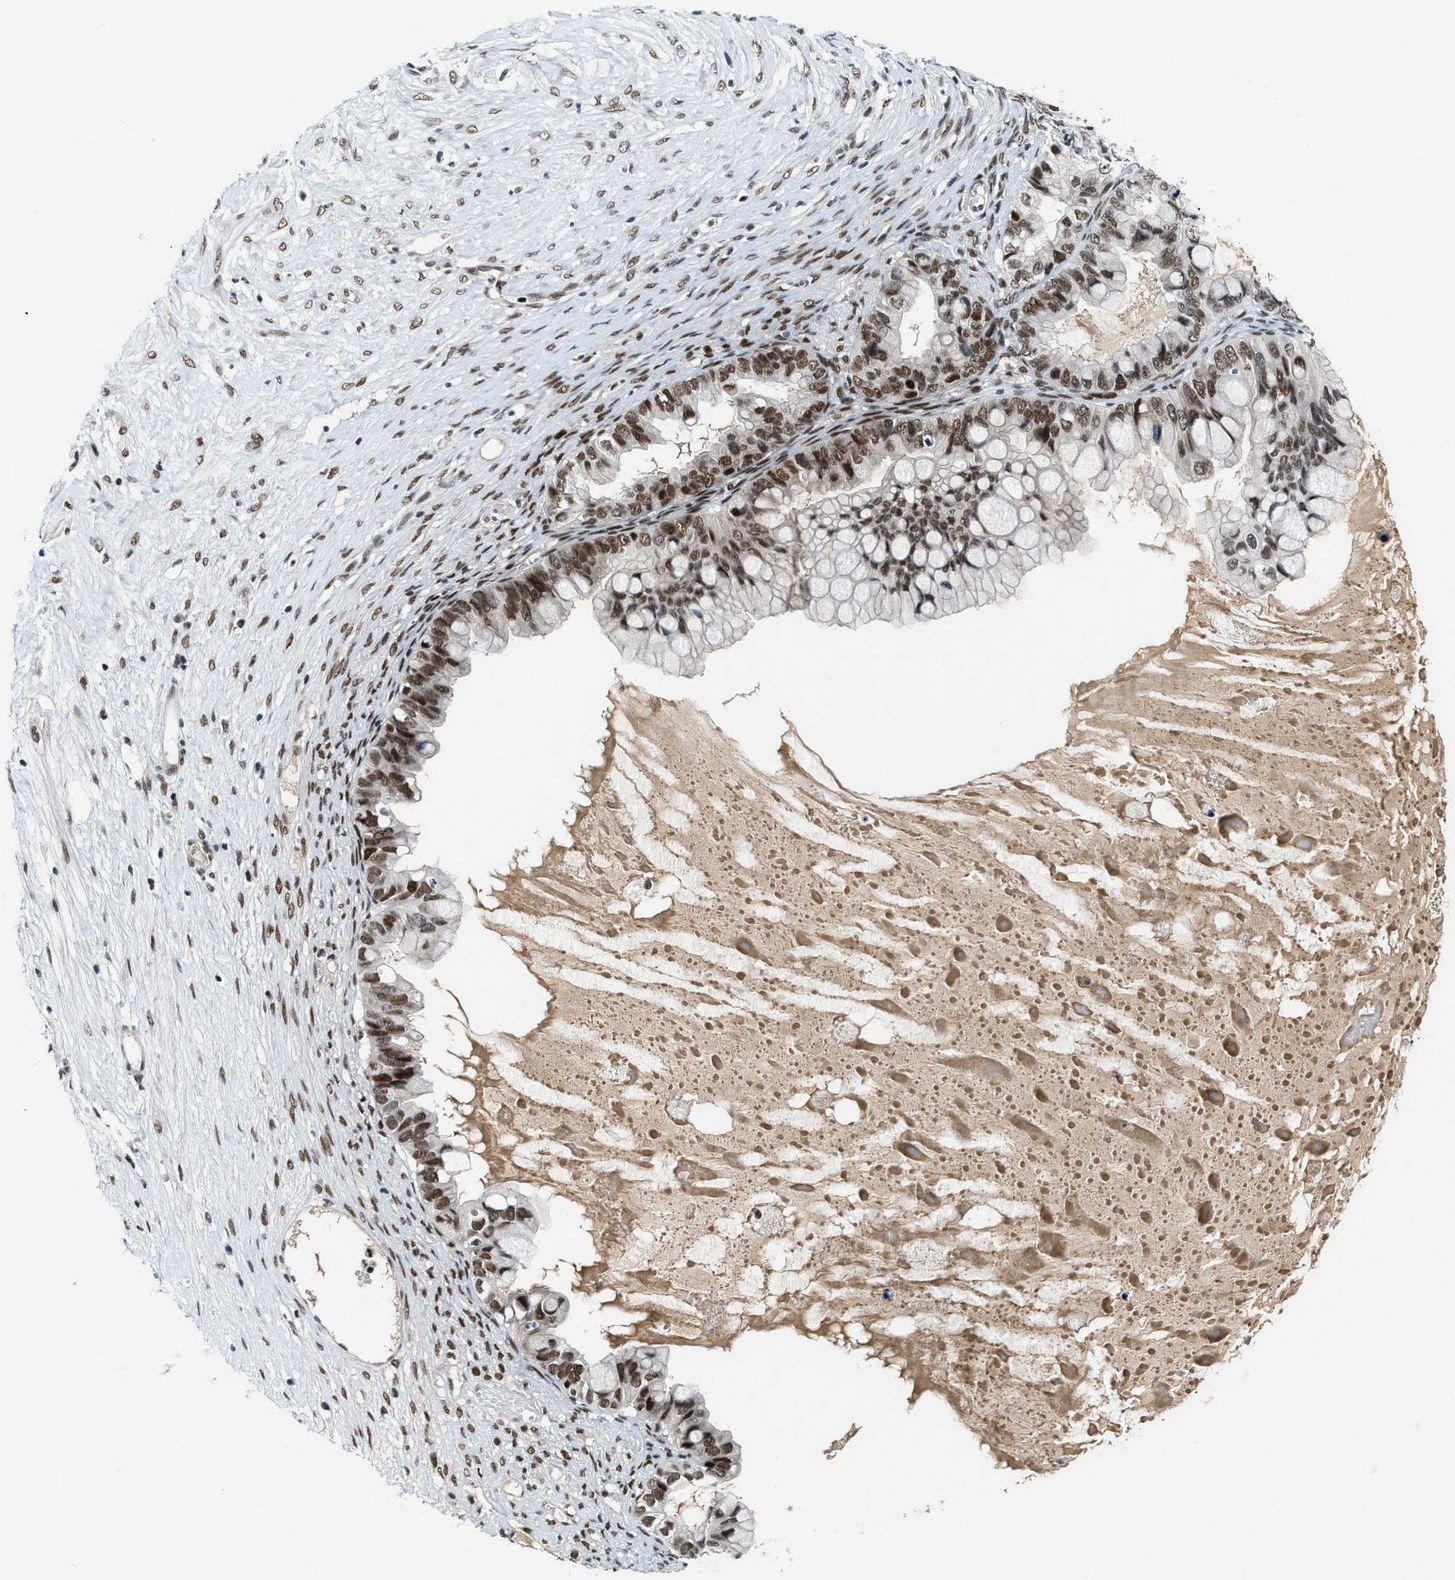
{"staining": {"intensity": "moderate", "quantity": ">75%", "location": "nuclear"}, "tissue": "ovarian cancer", "cell_type": "Tumor cells", "image_type": "cancer", "snomed": [{"axis": "morphology", "description": "Cystadenocarcinoma, mucinous, NOS"}, {"axis": "topography", "description": "Ovary"}], "caption": "Ovarian cancer (mucinous cystadenocarcinoma) stained for a protein (brown) demonstrates moderate nuclear positive positivity in about >75% of tumor cells.", "gene": "NCOA1", "patient": {"sex": "female", "age": 80}}